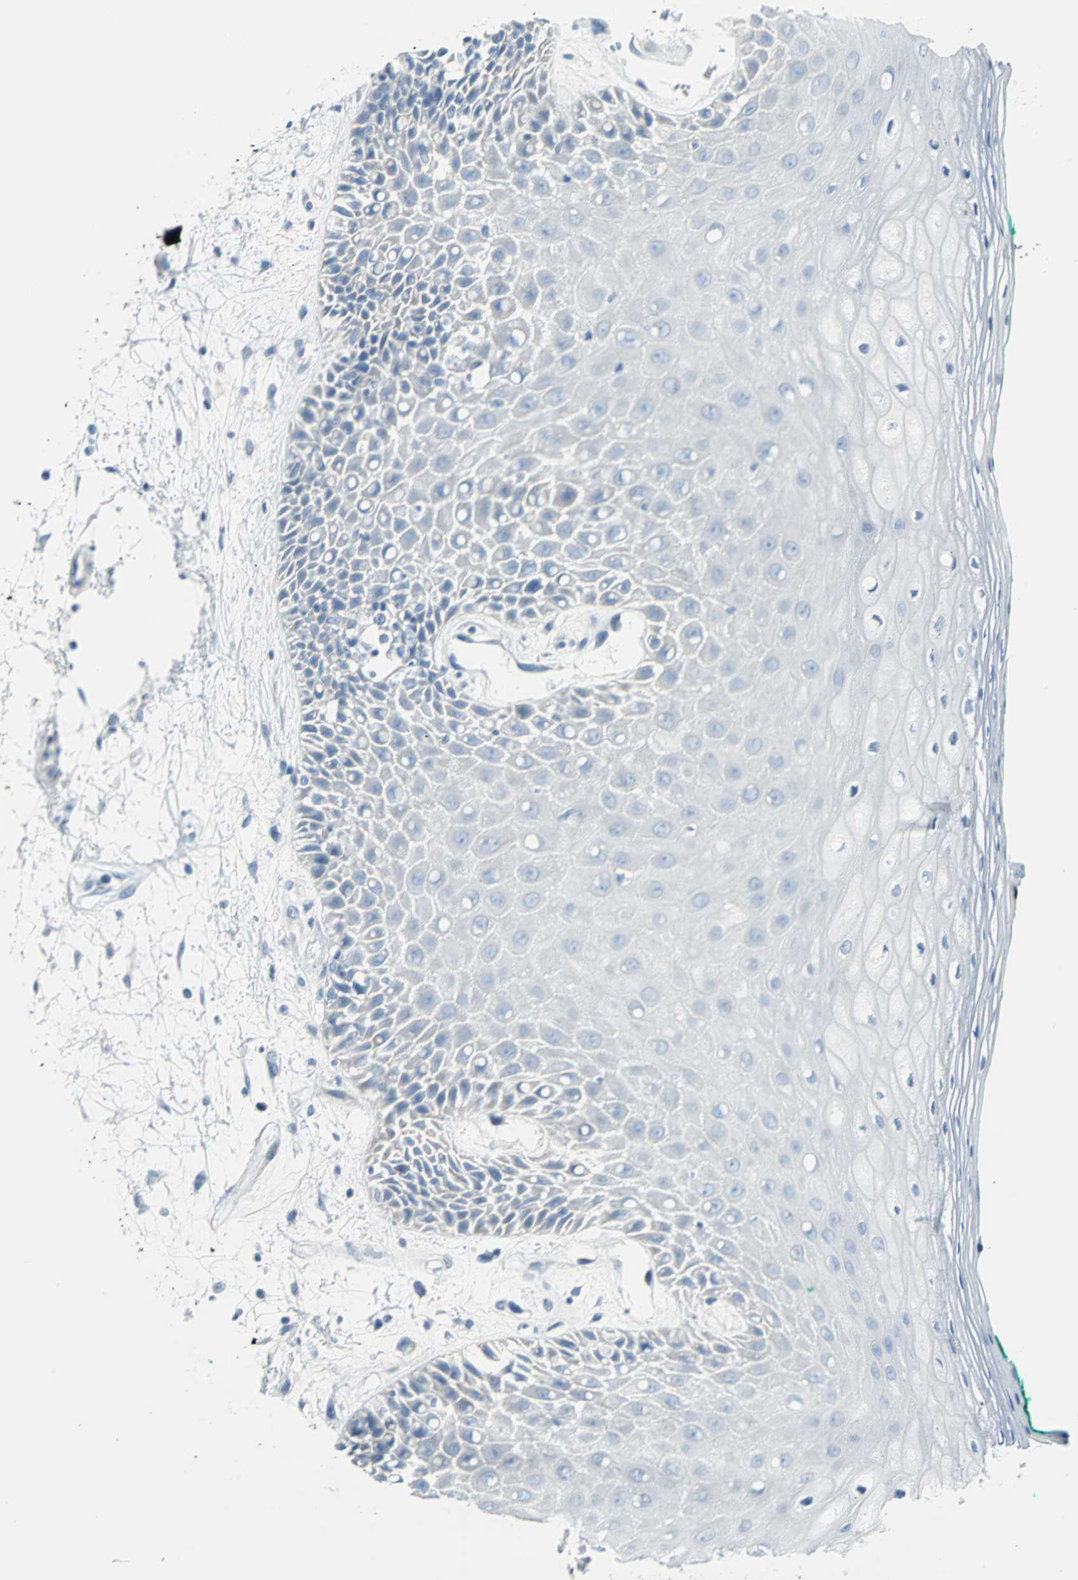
{"staining": {"intensity": "negative", "quantity": "none", "location": "none"}, "tissue": "oral mucosa", "cell_type": "Squamous epithelial cells", "image_type": "normal", "snomed": [{"axis": "morphology", "description": "Normal tissue, NOS"}, {"axis": "morphology", "description": "Squamous cell carcinoma, NOS"}, {"axis": "topography", "description": "Skeletal muscle"}, {"axis": "topography", "description": "Oral tissue"}, {"axis": "topography", "description": "Head-Neck"}], "caption": "The histopathology image exhibits no staining of squamous epithelial cells in benign oral mucosa.", "gene": "DNAI2", "patient": {"sex": "female", "age": 84}}